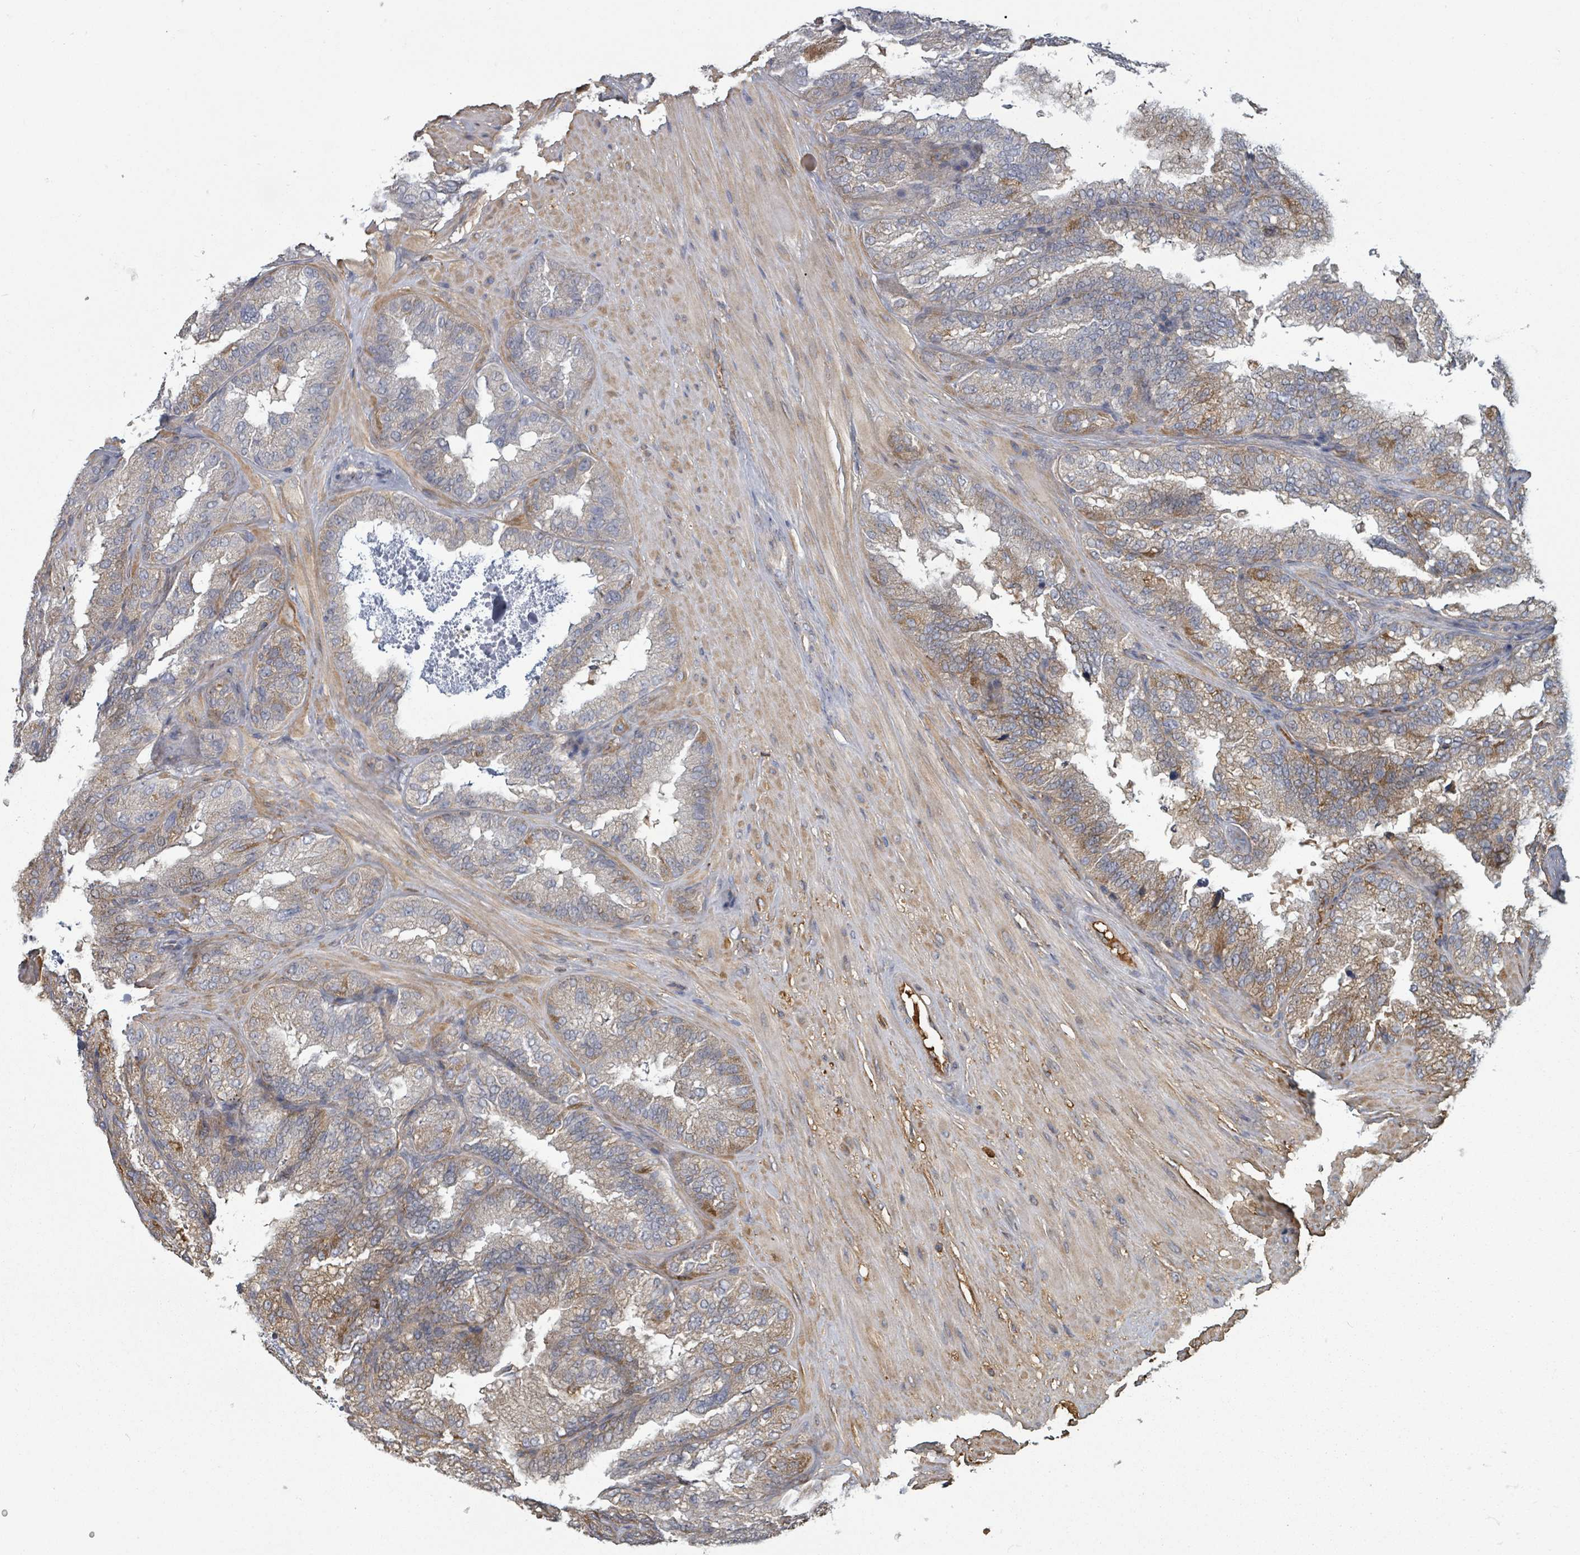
{"staining": {"intensity": "moderate", "quantity": "25%-75%", "location": "cytoplasmic/membranous"}, "tissue": "seminal vesicle", "cell_type": "Glandular cells", "image_type": "normal", "snomed": [{"axis": "morphology", "description": "Normal tissue, NOS"}, {"axis": "topography", "description": "Seminal veicle"}], "caption": "Moderate cytoplasmic/membranous staining is seen in approximately 25%-75% of glandular cells in benign seminal vesicle.", "gene": "GABBR1", "patient": {"sex": "male", "age": 58}}